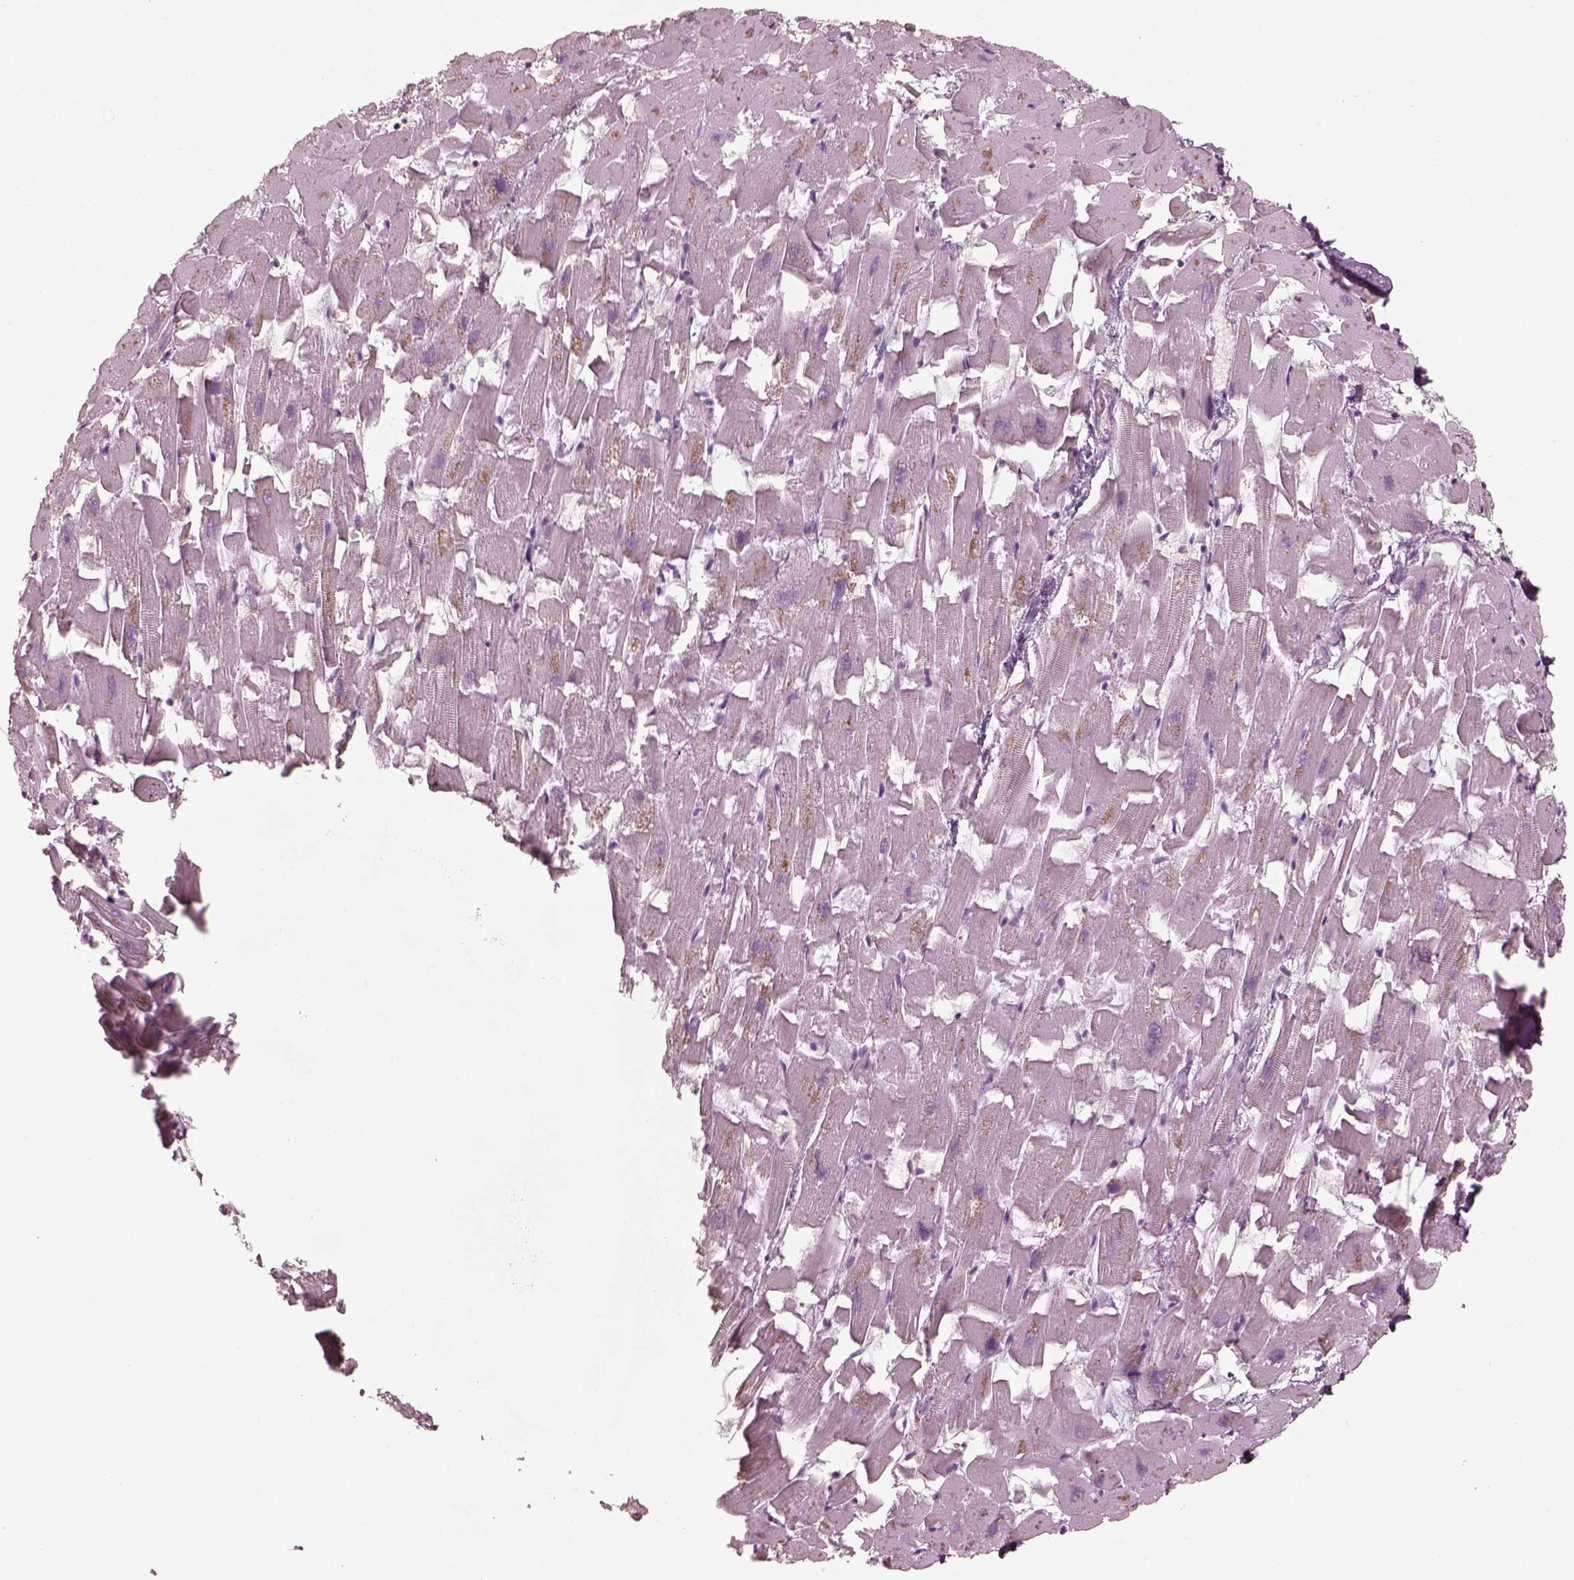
{"staining": {"intensity": "negative", "quantity": "none", "location": "none"}, "tissue": "heart muscle", "cell_type": "Cardiomyocytes", "image_type": "normal", "snomed": [{"axis": "morphology", "description": "Normal tissue, NOS"}, {"axis": "topography", "description": "Heart"}], "caption": "This is an IHC image of normal human heart muscle. There is no expression in cardiomyocytes.", "gene": "VWA5B1", "patient": {"sex": "female", "age": 64}}